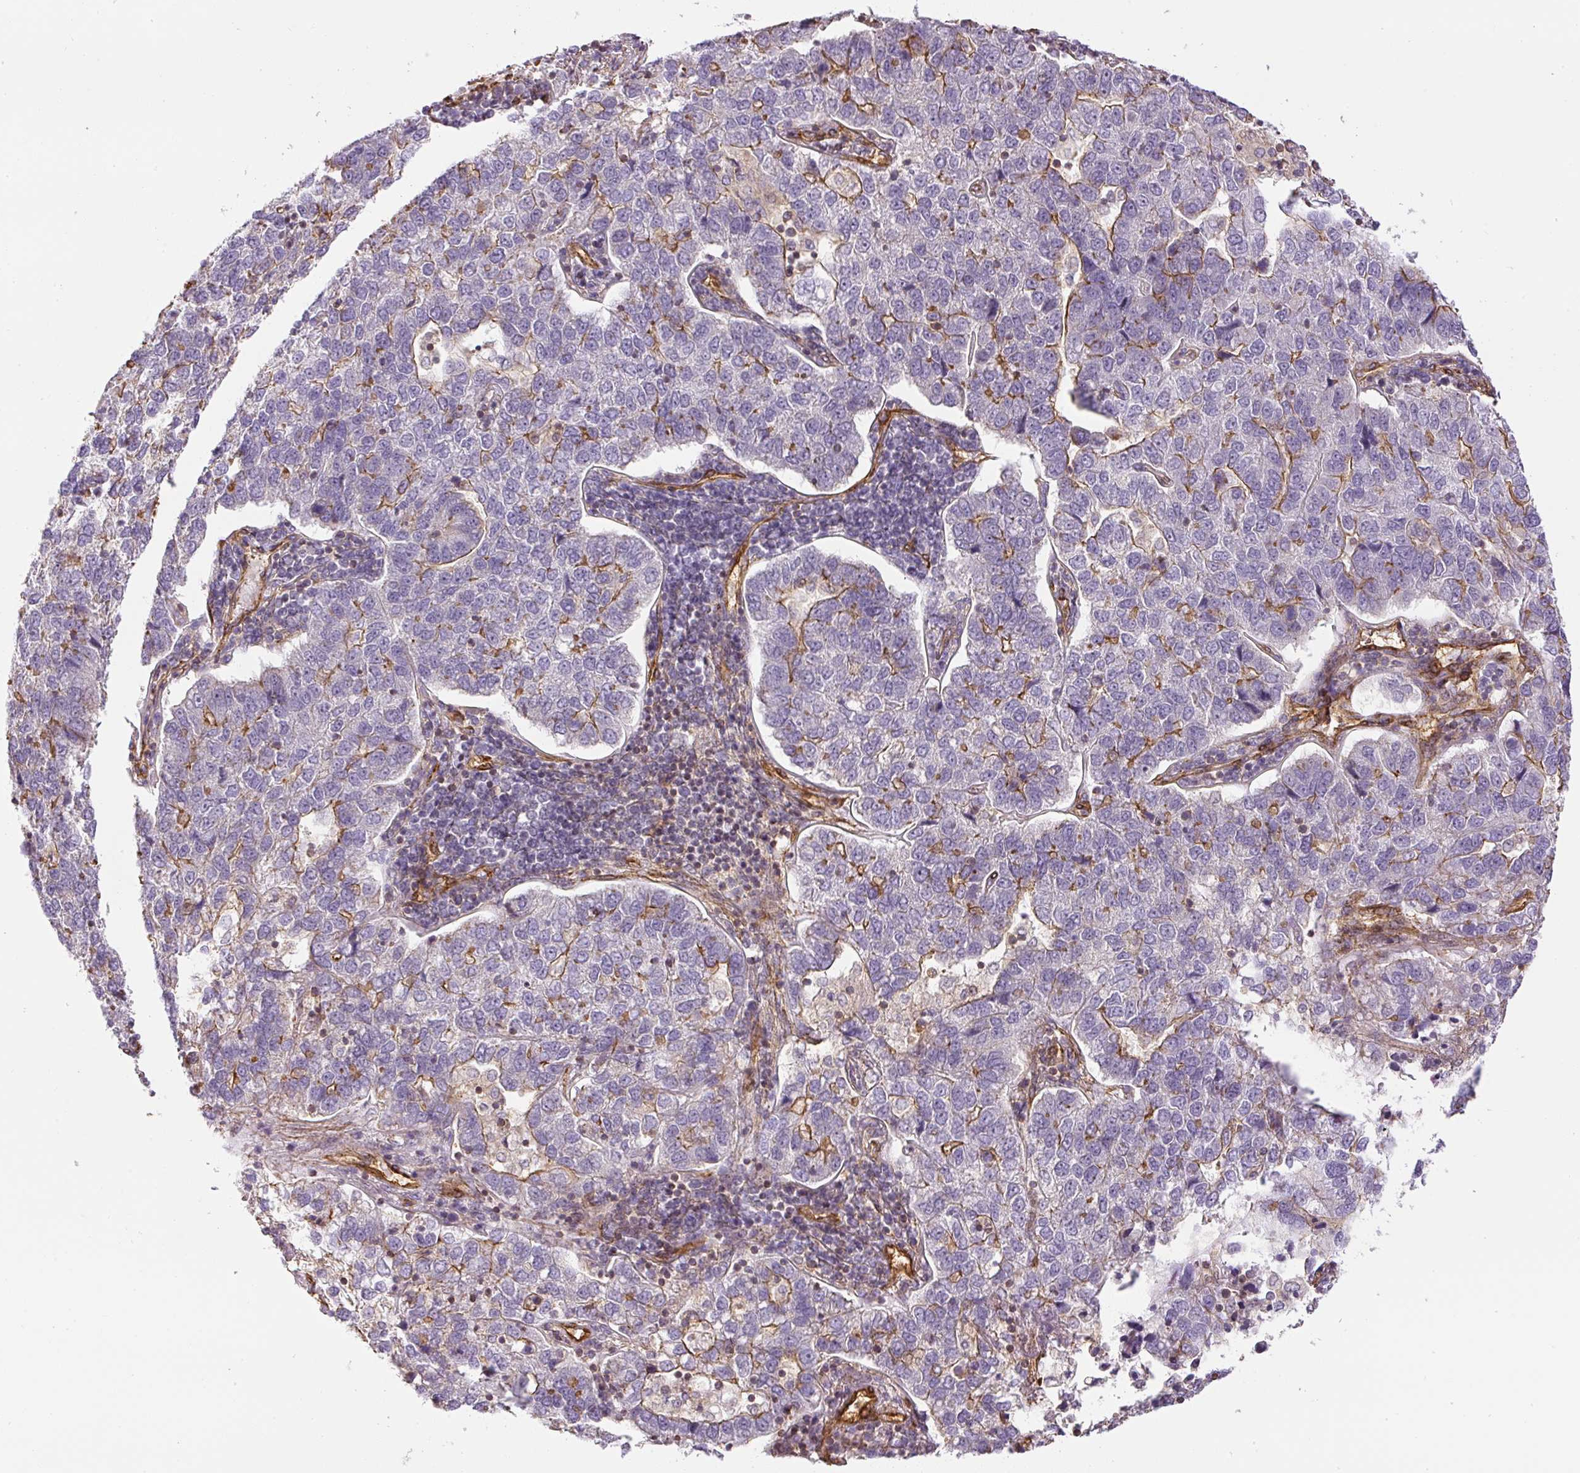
{"staining": {"intensity": "moderate", "quantity": "<25%", "location": "cytoplasmic/membranous"}, "tissue": "pancreatic cancer", "cell_type": "Tumor cells", "image_type": "cancer", "snomed": [{"axis": "morphology", "description": "Adenocarcinoma, NOS"}, {"axis": "topography", "description": "Pancreas"}], "caption": "The image exhibits staining of pancreatic adenocarcinoma, revealing moderate cytoplasmic/membranous protein positivity (brown color) within tumor cells.", "gene": "MYL12A", "patient": {"sex": "female", "age": 61}}